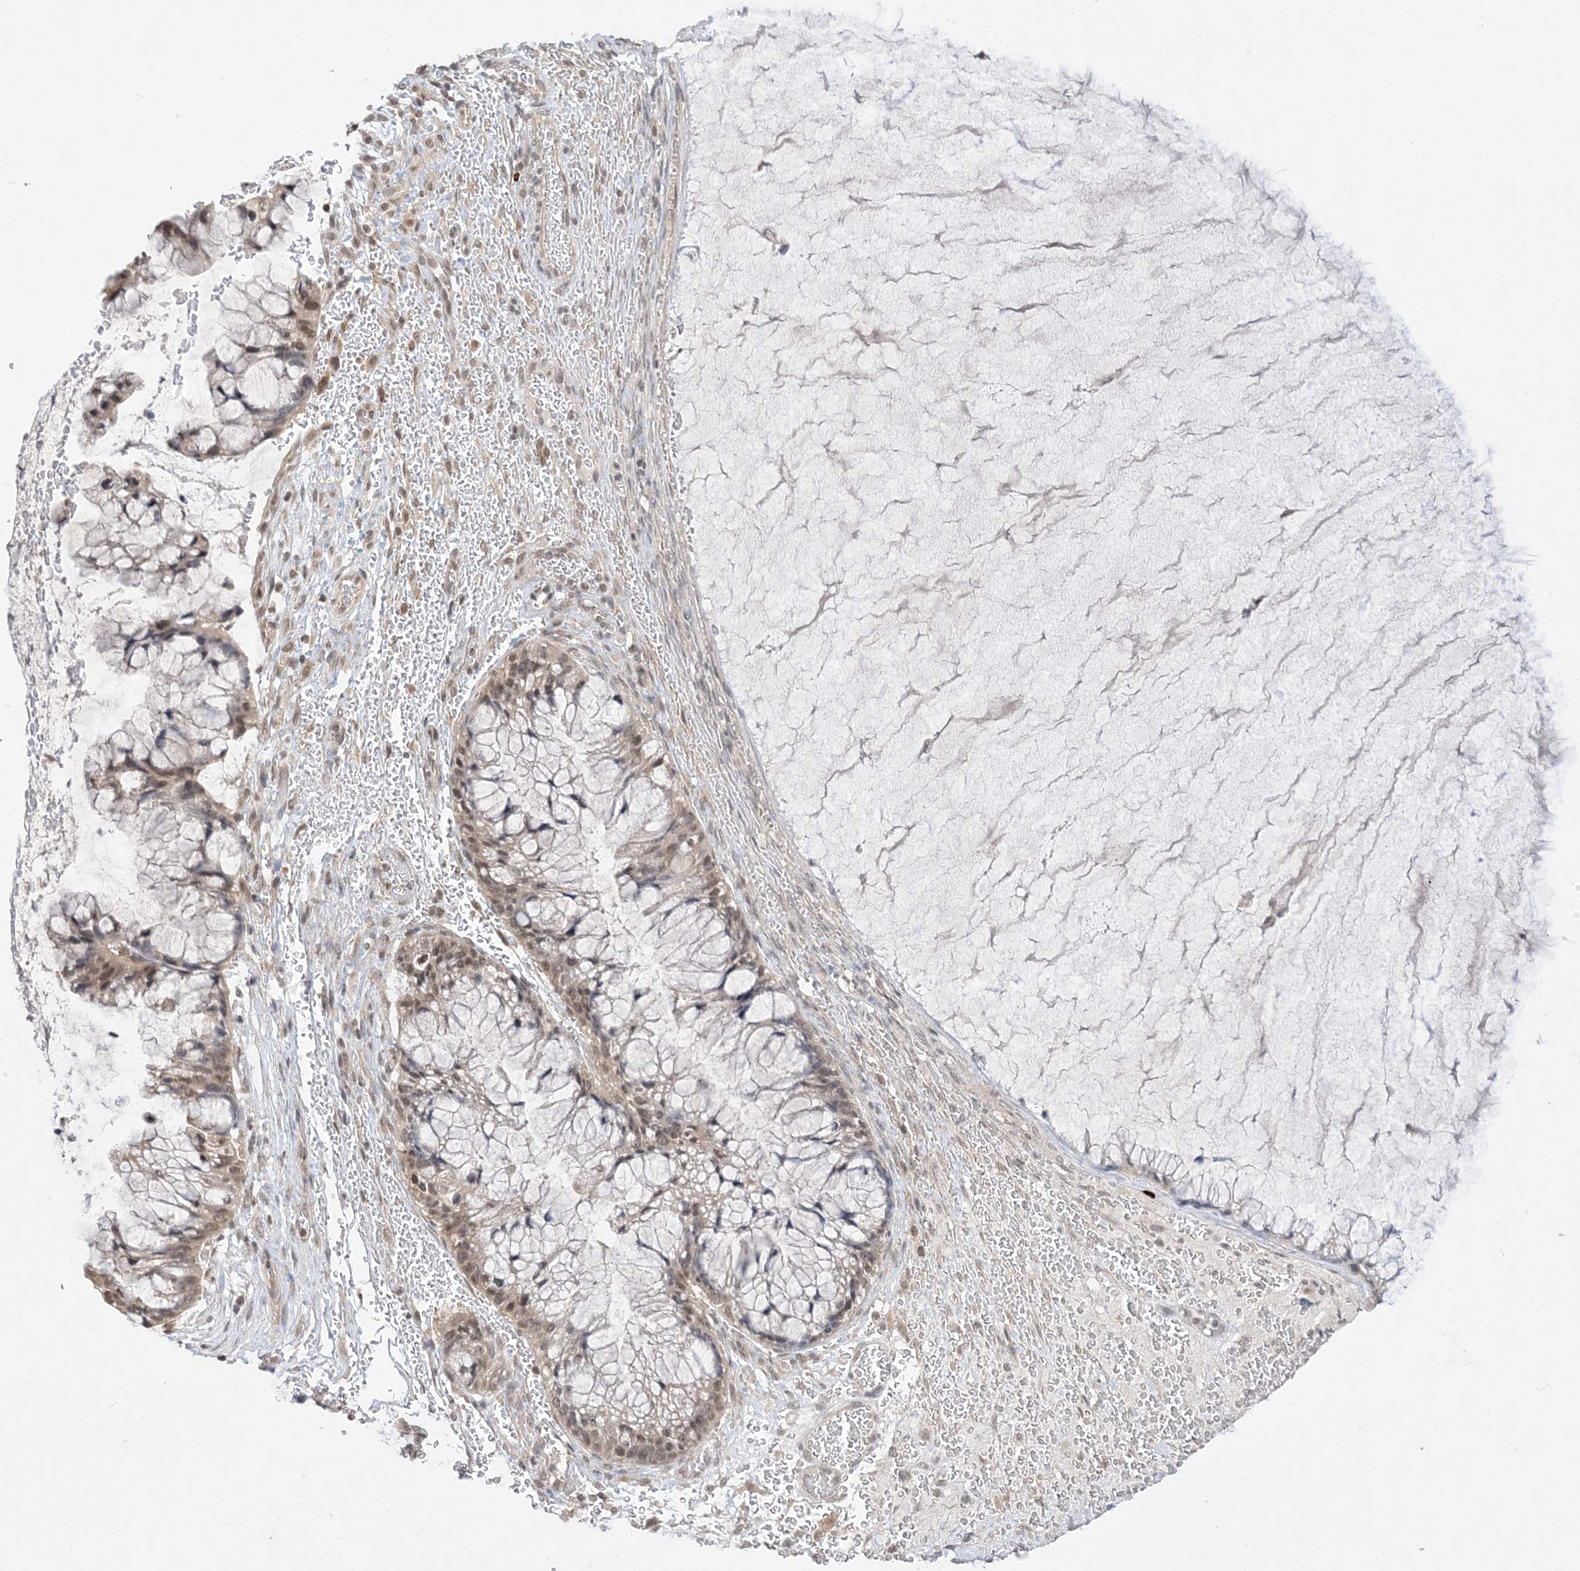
{"staining": {"intensity": "weak", "quantity": "25%-75%", "location": "nuclear"}, "tissue": "ovarian cancer", "cell_type": "Tumor cells", "image_type": "cancer", "snomed": [{"axis": "morphology", "description": "Cystadenocarcinoma, mucinous, NOS"}, {"axis": "topography", "description": "Ovary"}], "caption": "Ovarian mucinous cystadenocarcinoma tissue demonstrates weak nuclear expression in about 25%-75% of tumor cells, visualized by immunohistochemistry.", "gene": "RANBP9", "patient": {"sex": "female", "age": 37}}